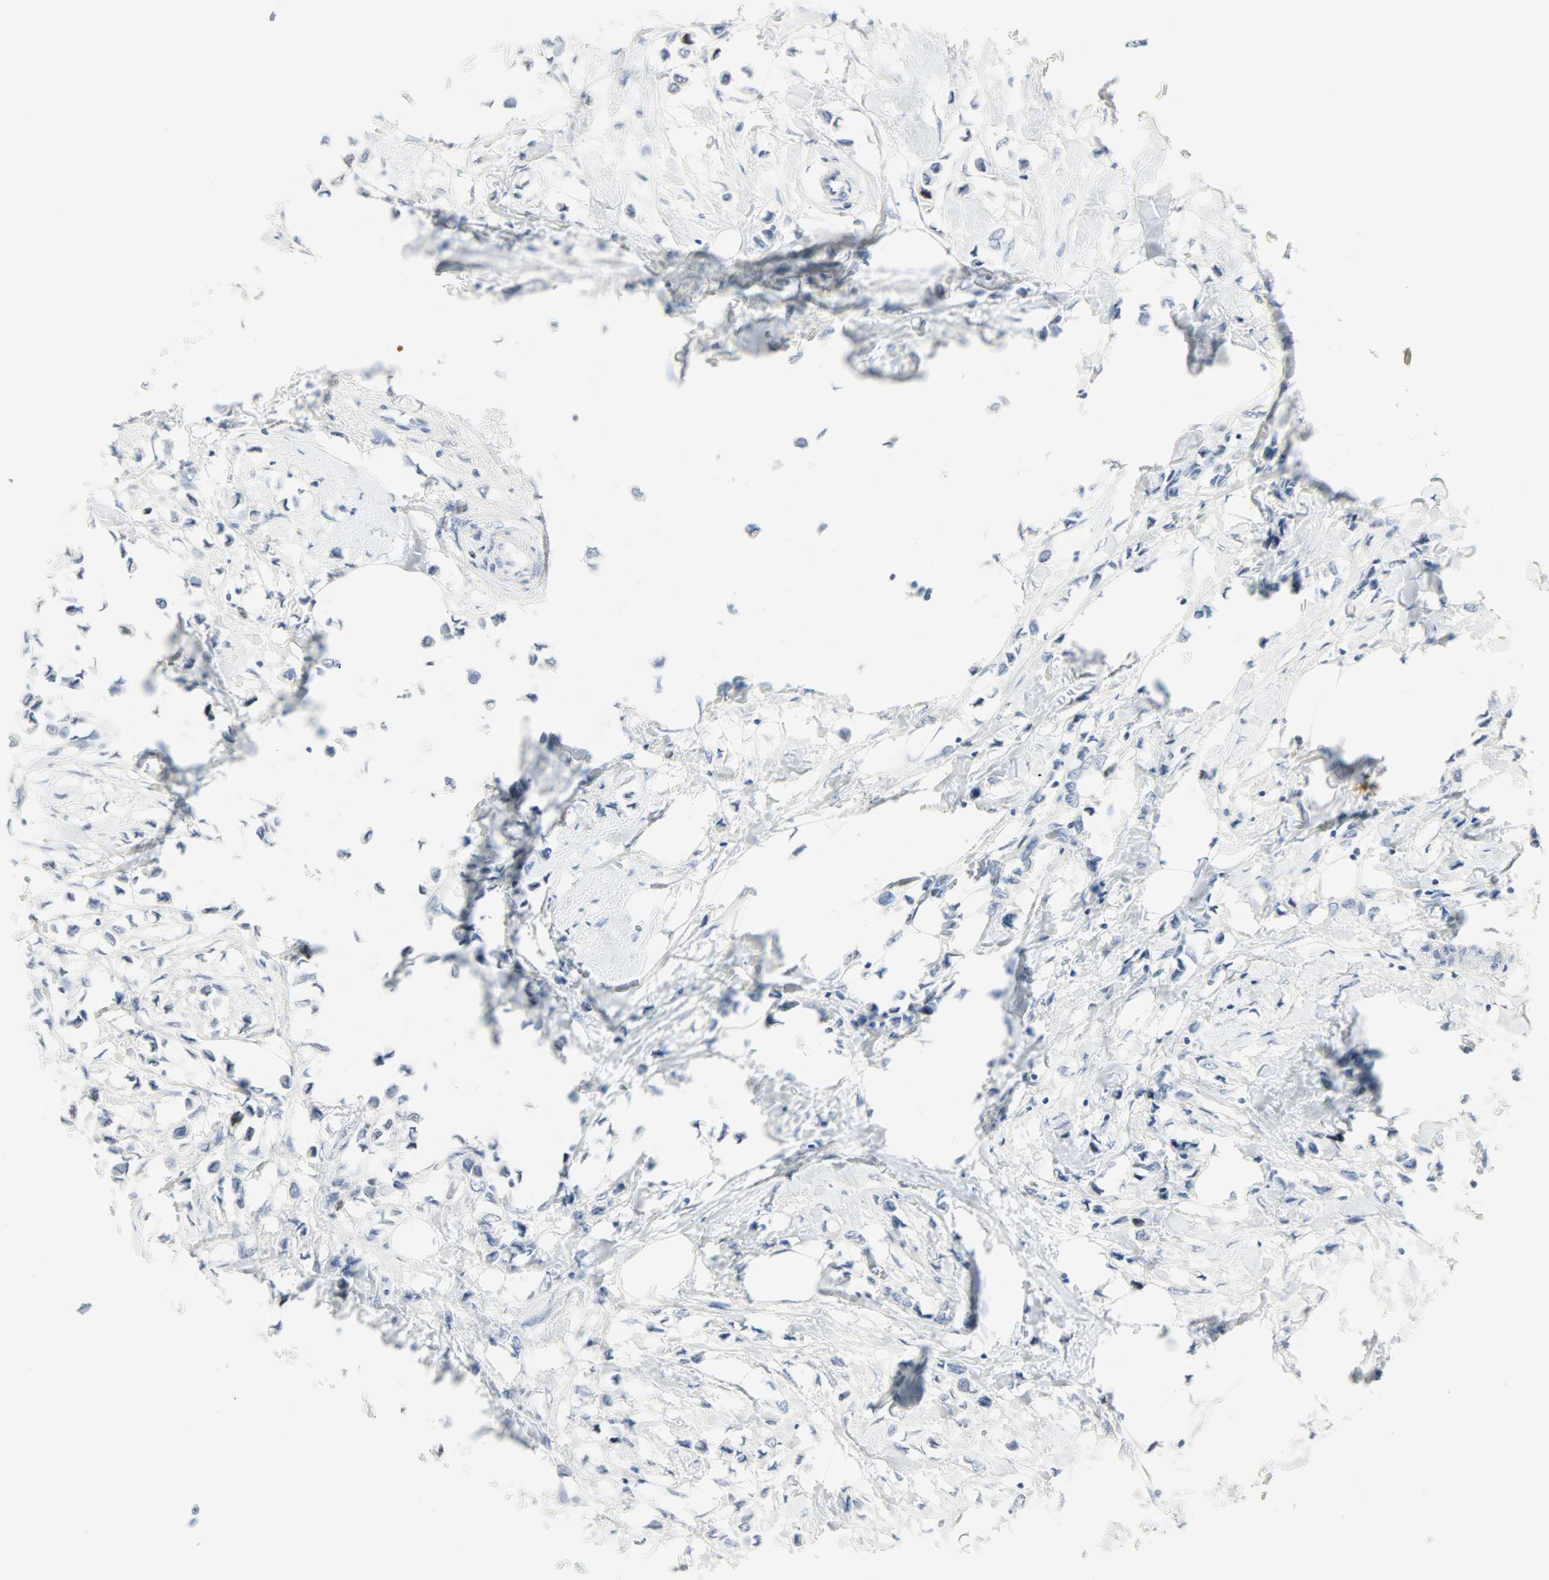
{"staining": {"intensity": "negative", "quantity": "none", "location": "none"}, "tissue": "breast cancer", "cell_type": "Tumor cells", "image_type": "cancer", "snomed": [{"axis": "morphology", "description": "Lobular carcinoma"}, {"axis": "topography", "description": "Breast"}], "caption": "Tumor cells are negative for brown protein staining in lobular carcinoma (breast).", "gene": "HELLS", "patient": {"sex": "female", "age": 51}}